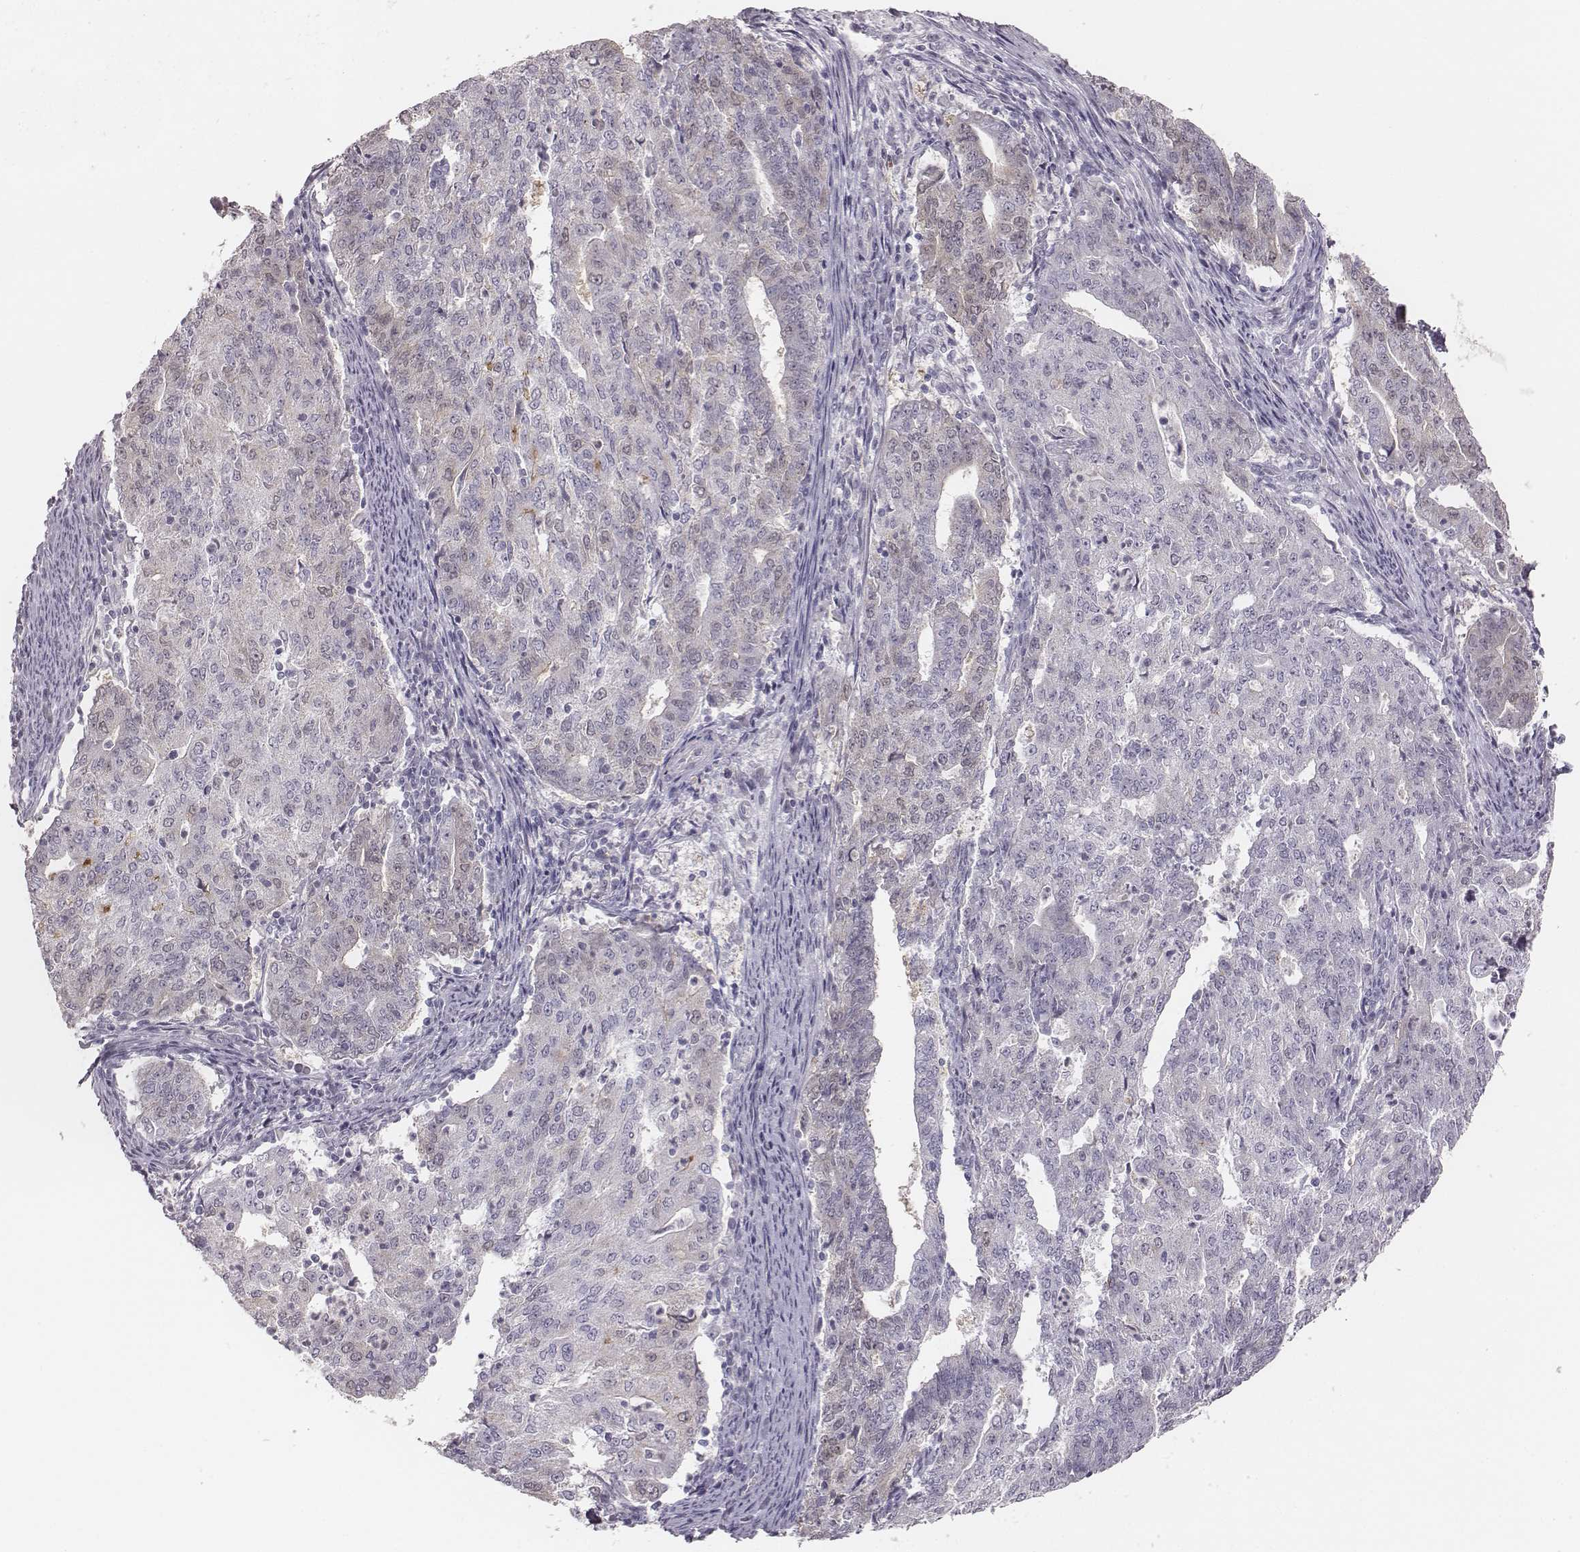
{"staining": {"intensity": "negative", "quantity": "none", "location": "none"}, "tissue": "endometrial cancer", "cell_type": "Tumor cells", "image_type": "cancer", "snomed": [{"axis": "morphology", "description": "Adenocarcinoma, NOS"}, {"axis": "topography", "description": "Endometrium"}], "caption": "Image shows no significant protein expression in tumor cells of endometrial cancer.", "gene": "PBK", "patient": {"sex": "female", "age": 82}}